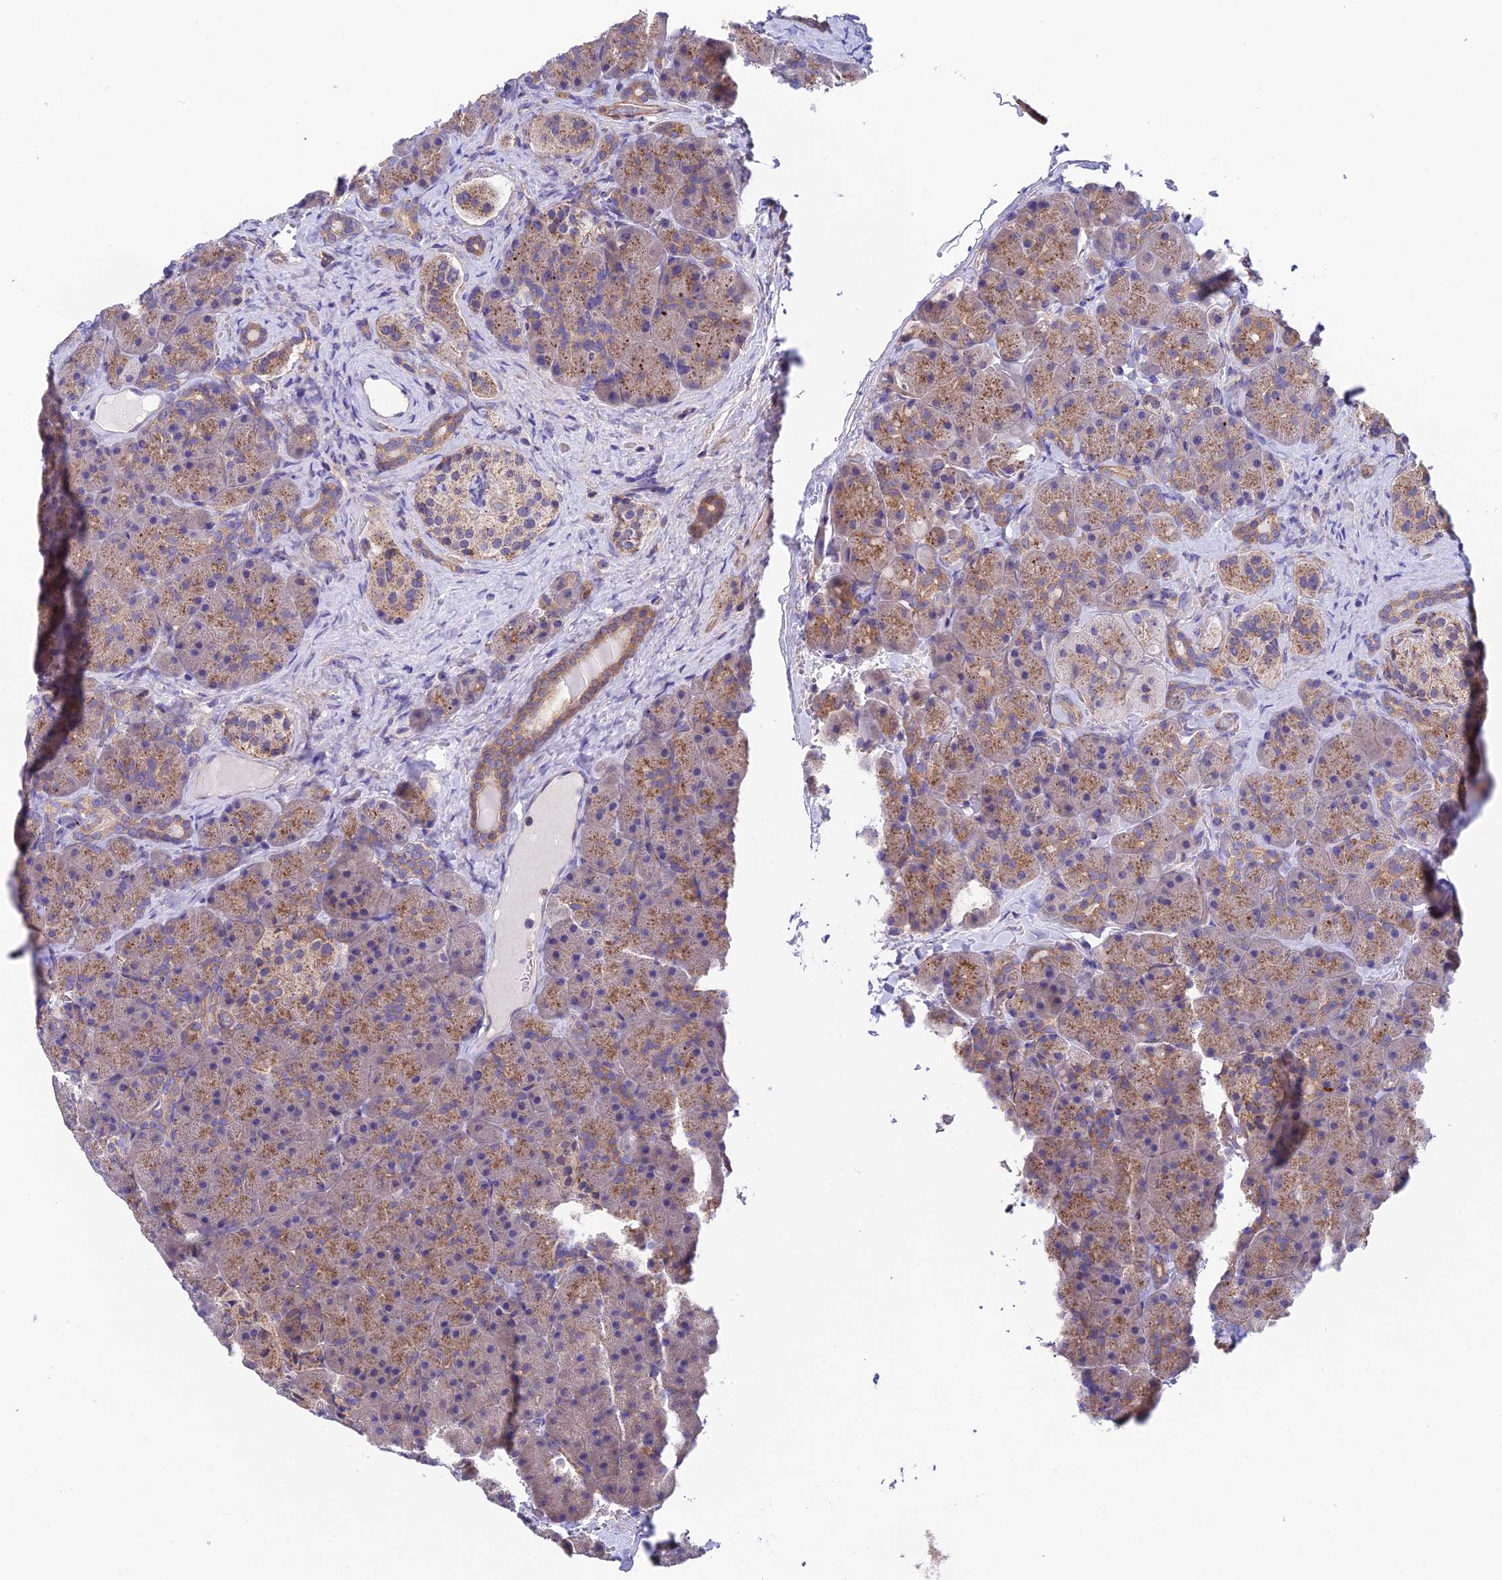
{"staining": {"intensity": "moderate", "quantity": ">75%", "location": "cytoplasmic/membranous"}, "tissue": "pancreas", "cell_type": "Exocrine glandular cells", "image_type": "normal", "snomed": [{"axis": "morphology", "description": "Normal tissue, NOS"}, {"axis": "topography", "description": "Pancreas"}], "caption": "Immunohistochemistry photomicrograph of benign pancreas stained for a protein (brown), which demonstrates medium levels of moderate cytoplasmic/membranous staining in about >75% of exocrine glandular cells.", "gene": "QRFP", "patient": {"sex": "male", "age": 36}}